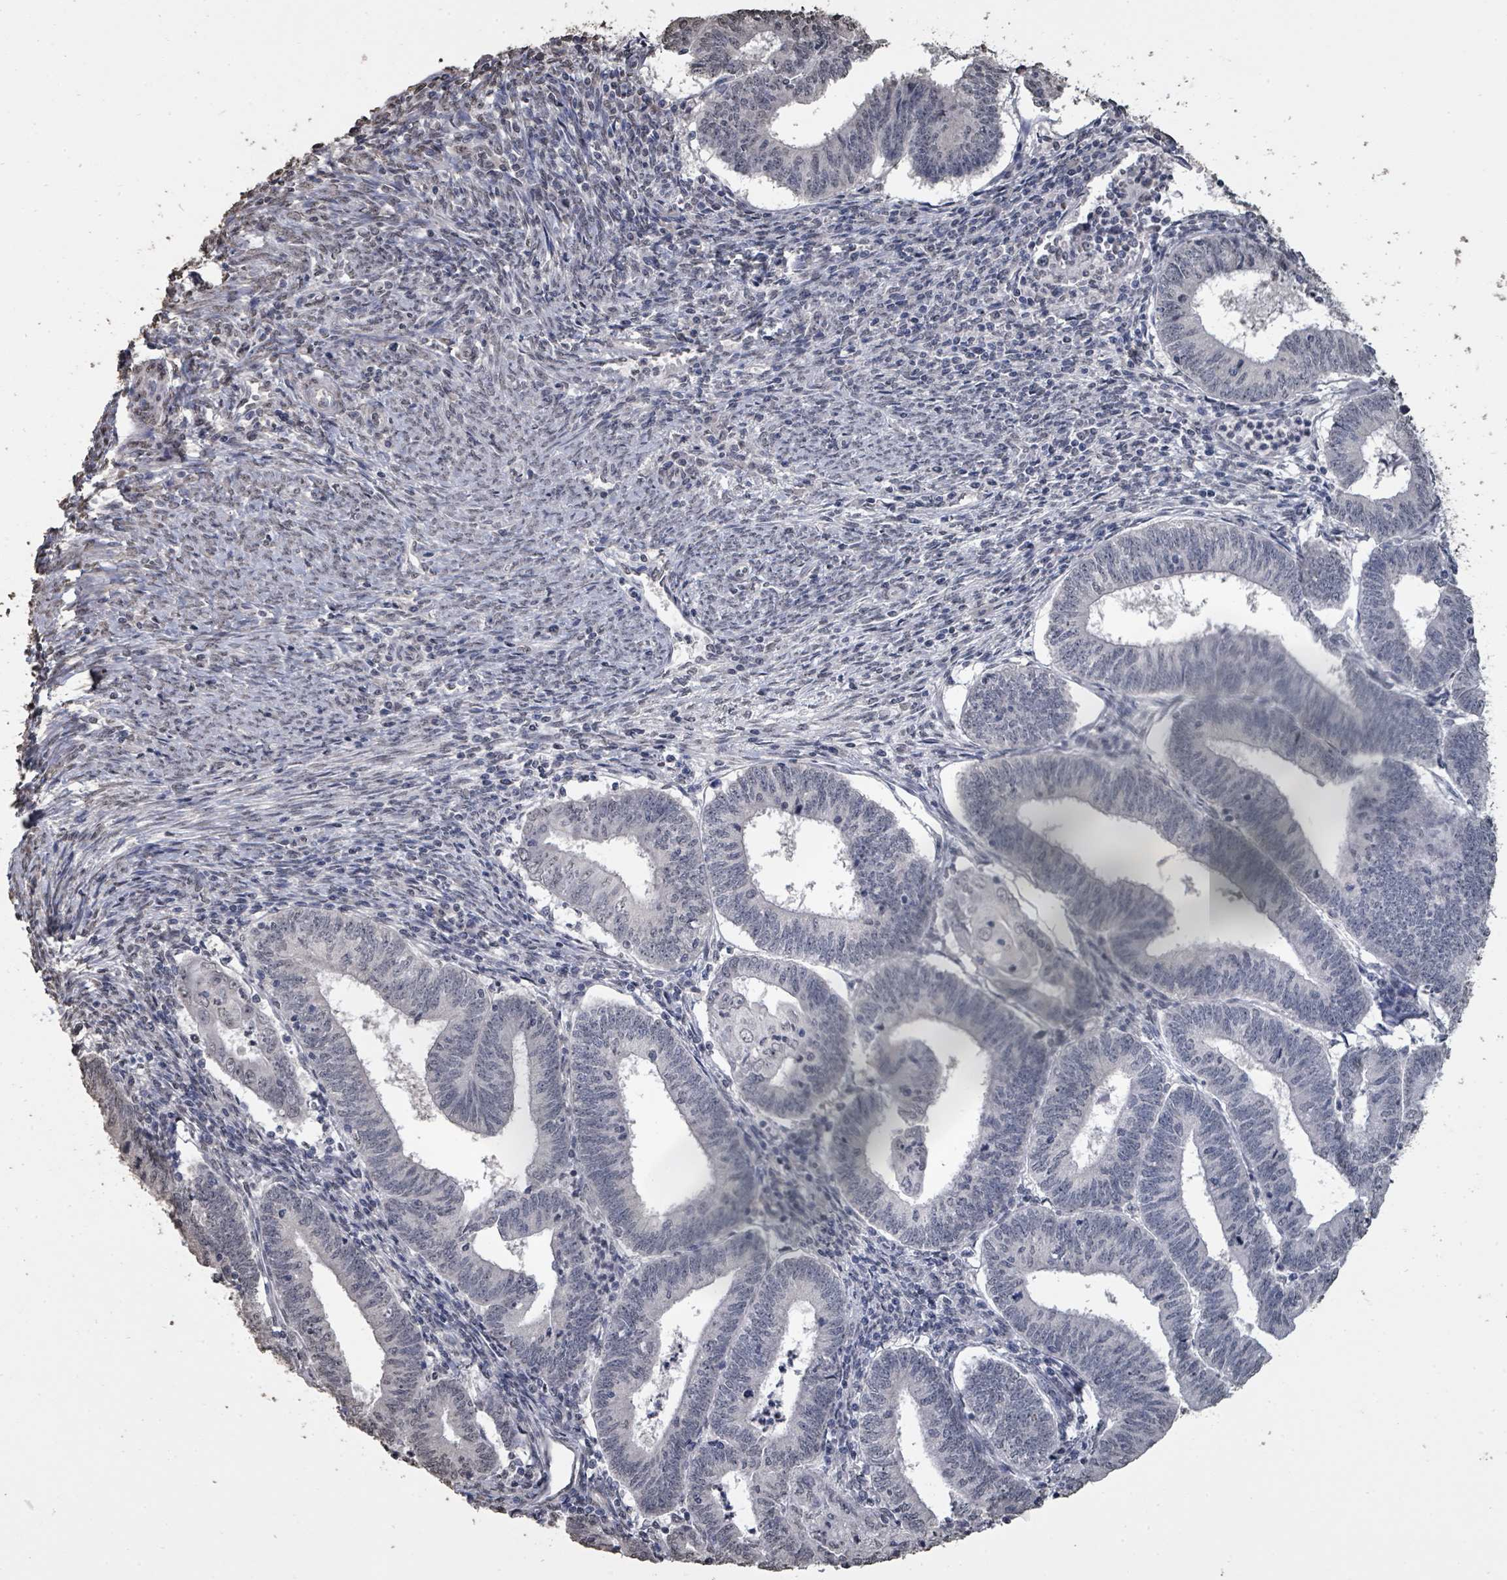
{"staining": {"intensity": "negative", "quantity": "none", "location": "none"}, "tissue": "endometrial cancer", "cell_type": "Tumor cells", "image_type": "cancer", "snomed": [{"axis": "morphology", "description": "Adenocarcinoma, NOS"}, {"axis": "topography", "description": "Endometrium"}], "caption": "Immunohistochemistry photomicrograph of endometrial cancer (adenocarcinoma) stained for a protein (brown), which shows no staining in tumor cells.", "gene": "MRPS12", "patient": {"sex": "female", "age": 60}}